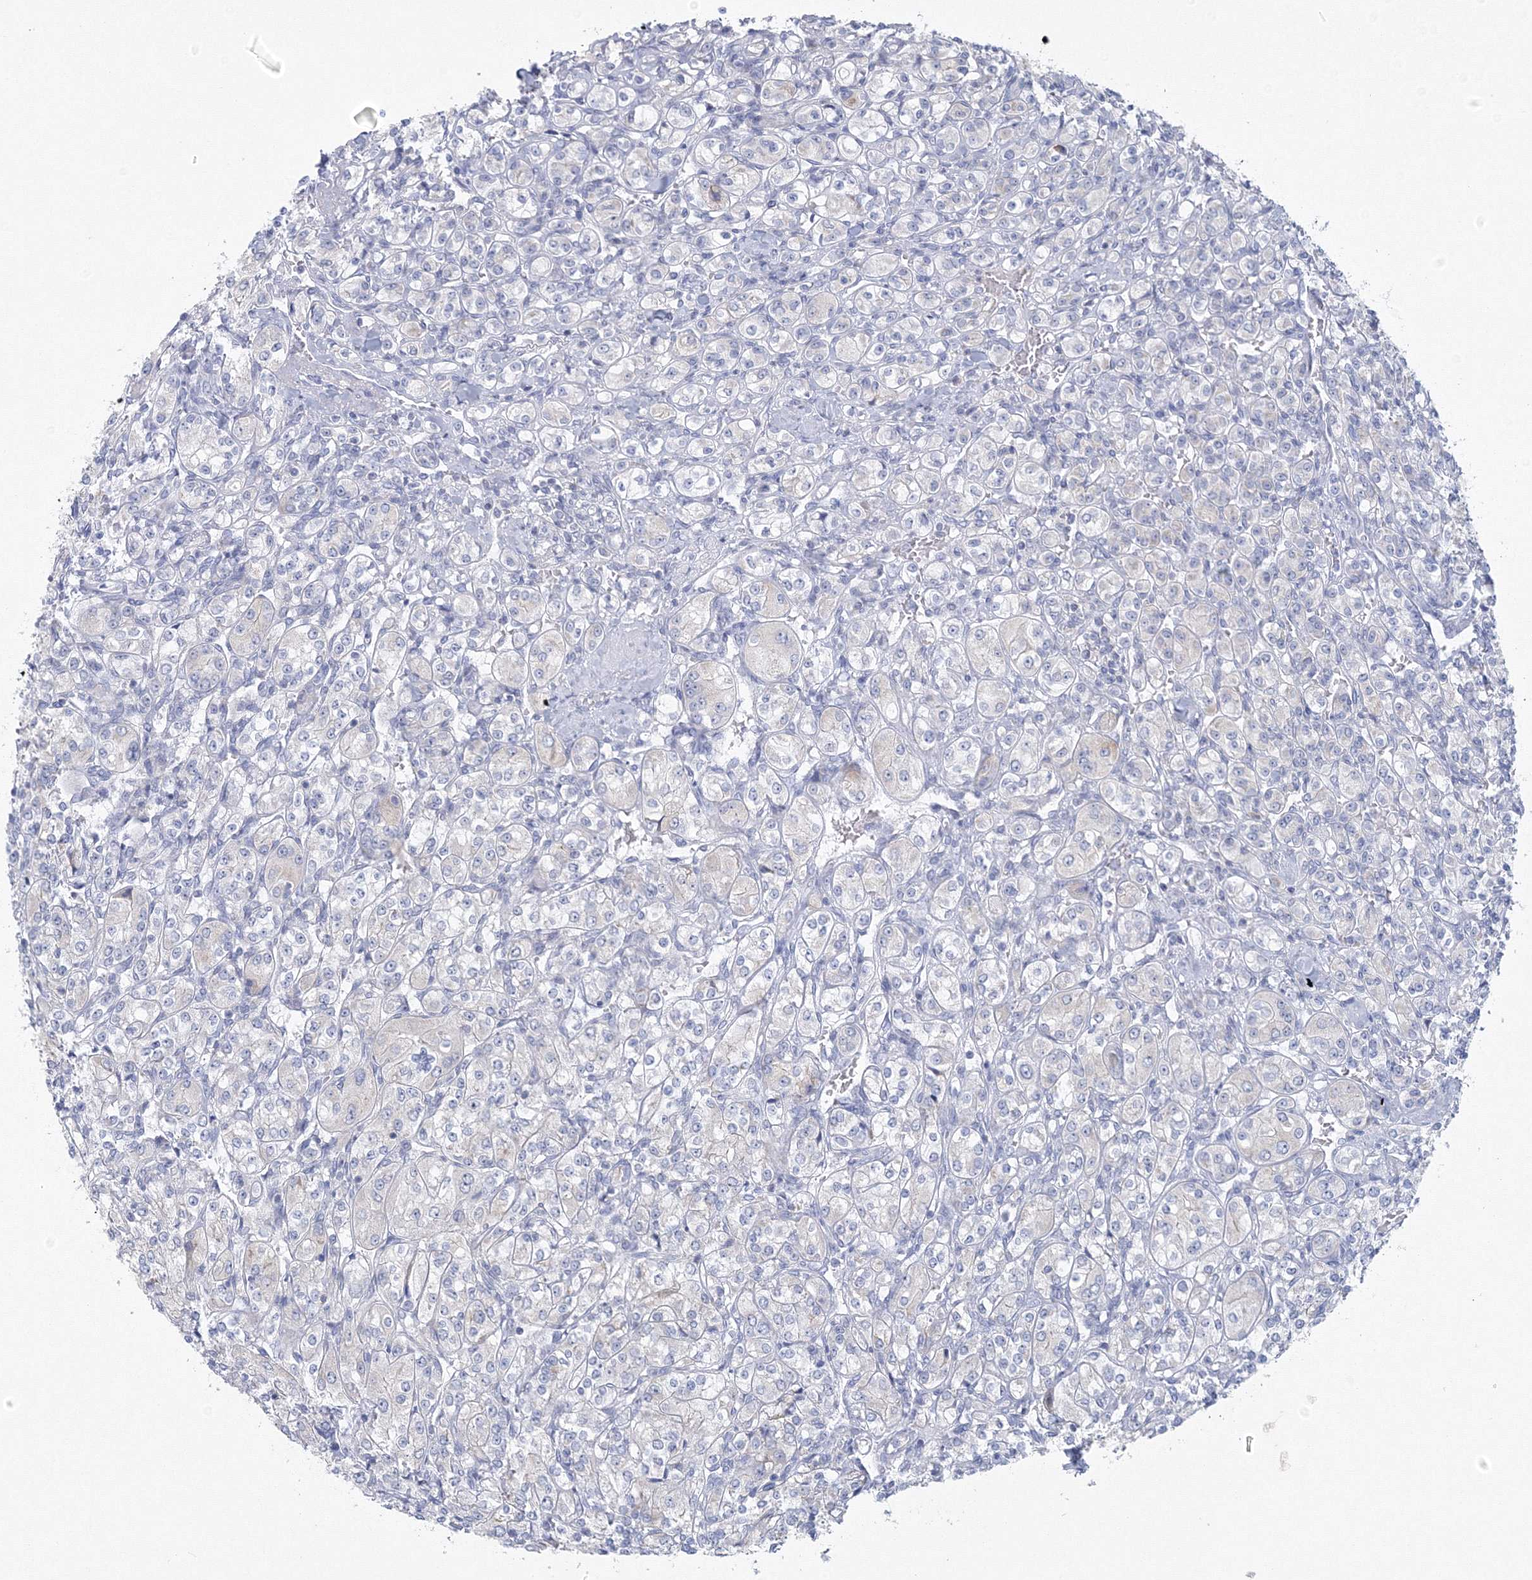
{"staining": {"intensity": "negative", "quantity": "none", "location": "none"}, "tissue": "renal cancer", "cell_type": "Tumor cells", "image_type": "cancer", "snomed": [{"axis": "morphology", "description": "Adenocarcinoma, NOS"}, {"axis": "topography", "description": "Kidney"}], "caption": "This is an immunohistochemistry histopathology image of human adenocarcinoma (renal). There is no staining in tumor cells.", "gene": "NIPAL1", "patient": {"sex": "male", "age": 77}}